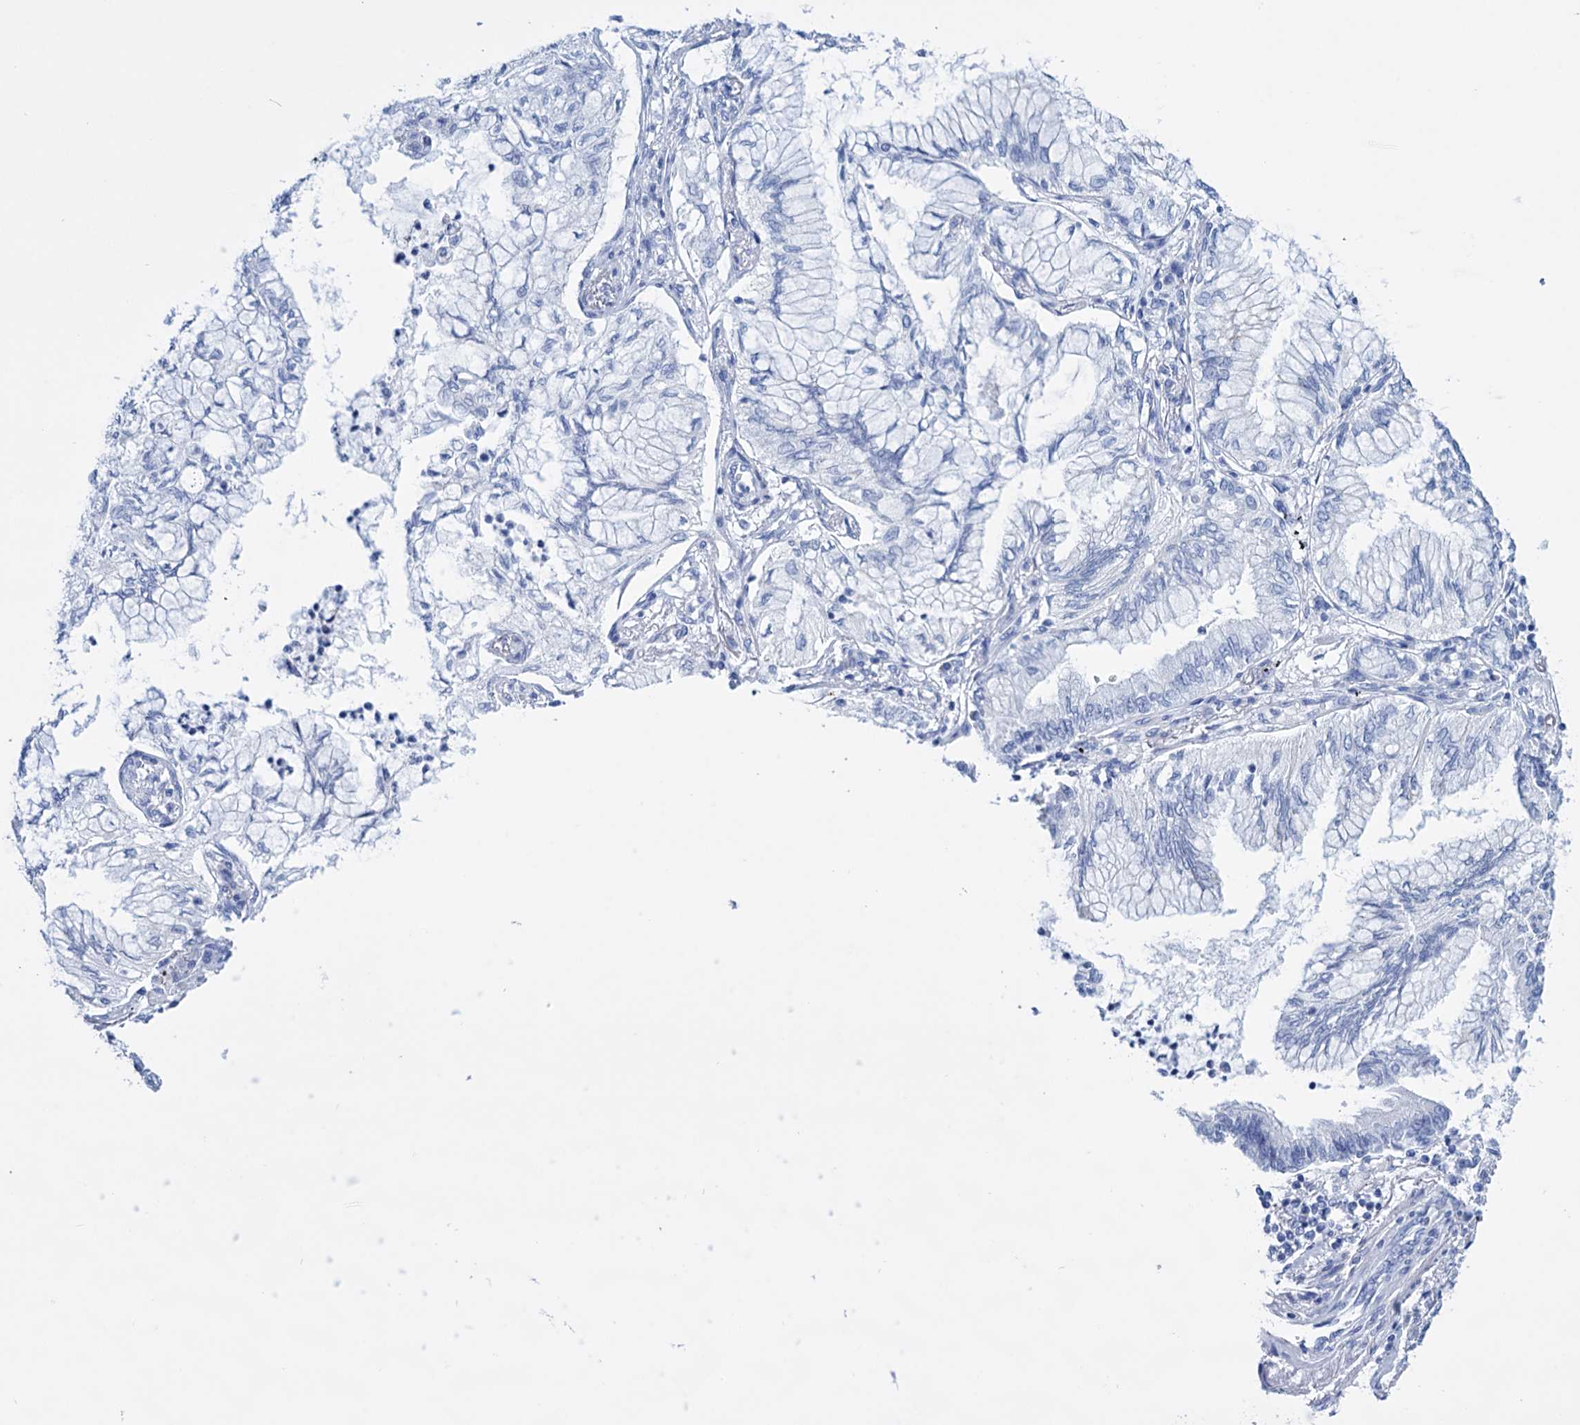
{"staining": {"intensity": "negative", "quantity": "none", "location": "none"}, "tissue": "lung cancer", "cell_type": "Tumor cells", "image_type": "cancer", "snomed": [{"axis": "morphology", "description": "Adenocarcinoma, NOS"}, {"axis": "topography", "description": "Lung"}], "caption": "Tumor cells are negative for brown protein staining in adenocarcinoma (lung). Brightfield microscopy of immunohistochemistry (IHC) stained with DAB (brown) and hematoxylin (blue), captured at high magnification.", "gene": "FBXW12", "patient": {"sex": "female", "age": 70}}